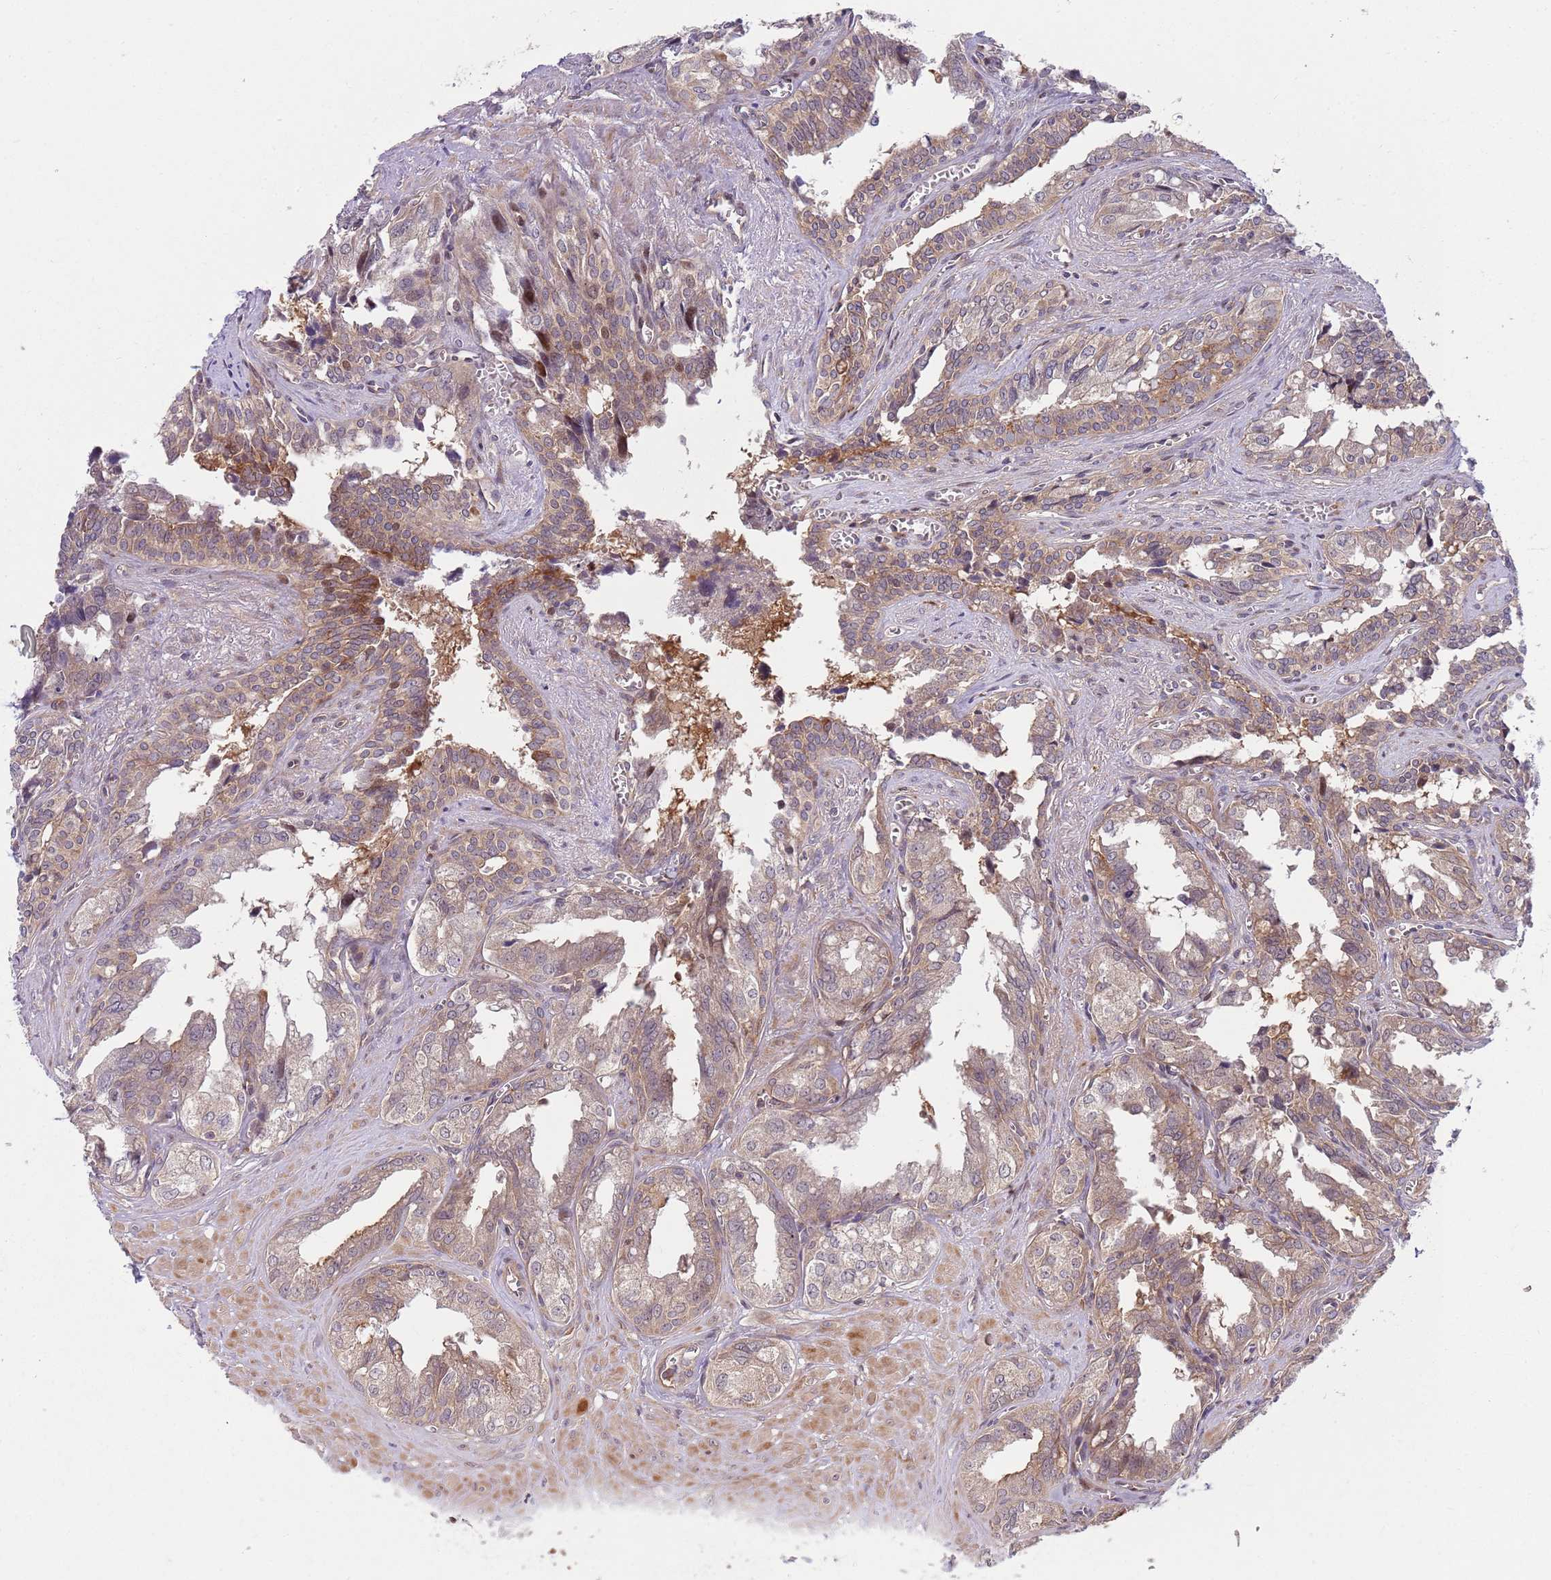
{"staining": {"intensity": "moderate", "quantity": "25%-75%", "location": "cytoplasmic/membranous"}, "tissue": "seminal vesicle", "cell_type": "Glandular cells", "image_type": "normal", "snomed": [{"axis": "morphology", "description": "Normal tissue, NOS"}, {"axis": "topography", "description": "Seminal veicle"}], "caption": "This micrograph exhibits benign seminal vesicle stained with immunohistochemistry (IHC) to label a protein in brown. The cytoplasmic/membranous of glandular cells show moderate positivity for the protein. Nuclei are counter-stained blue.", "gene": "GGA1", "patient": {"sex": "male", "age": 67}}